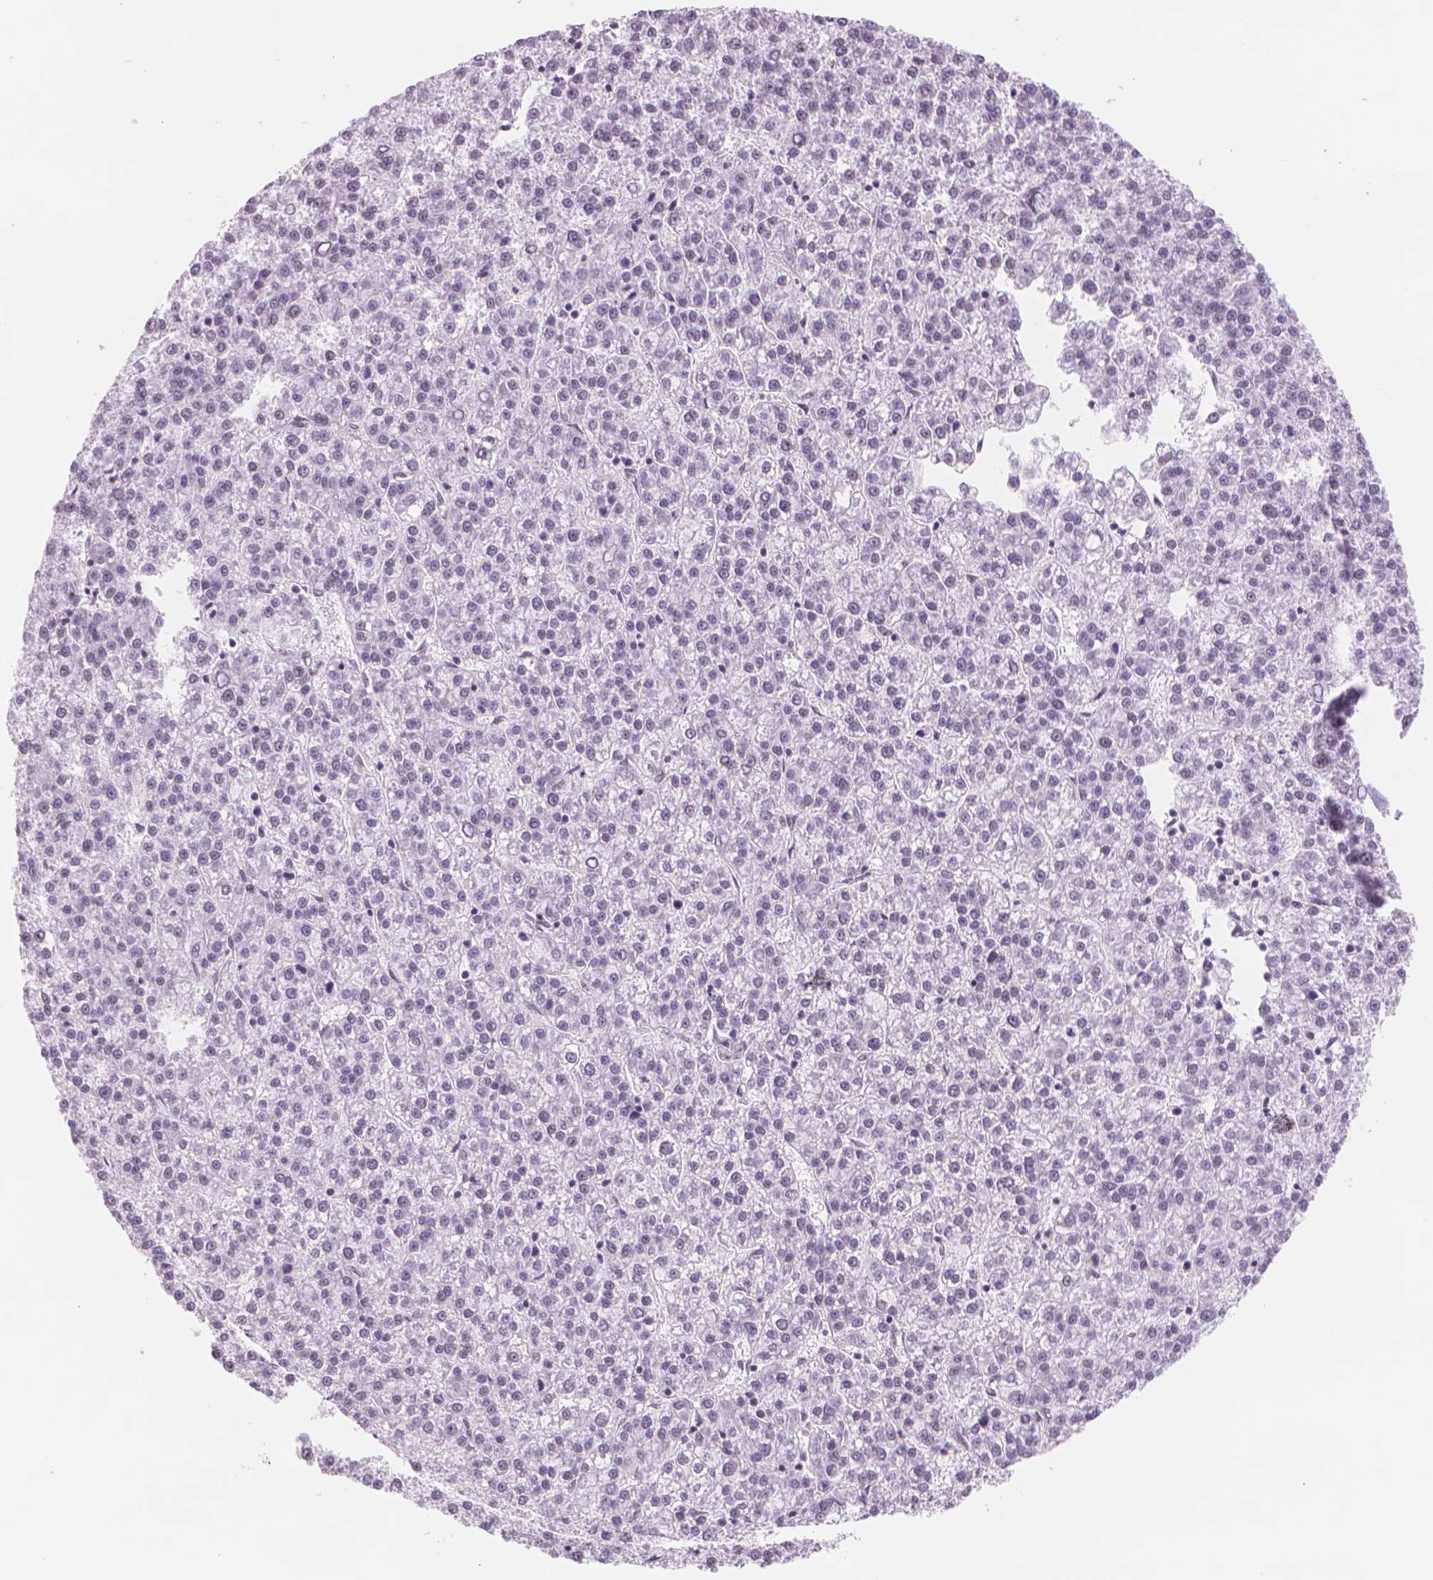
{"staining": {"intensity": "negative", "quantity": "none", "location": "none"}, "tissue": "liver cancer", "cell_type": "Tumor cells", "image_type": "cancer", "snomed": [{"axis": "morphology", "description": "Carcinoma, Hepatocellular, NOS"}, {"axis": "topography", "description": "Liver"}], "caption": "A high-resolution micrograph shows IHC staining of hepatocellular carcinoma (liver), which reveals no significant staining in tumor cells. (DAB IHC with hematoxylin counter stain).", "gene": "POLR3D", "patient": {"sex": "female", "age": 58}}